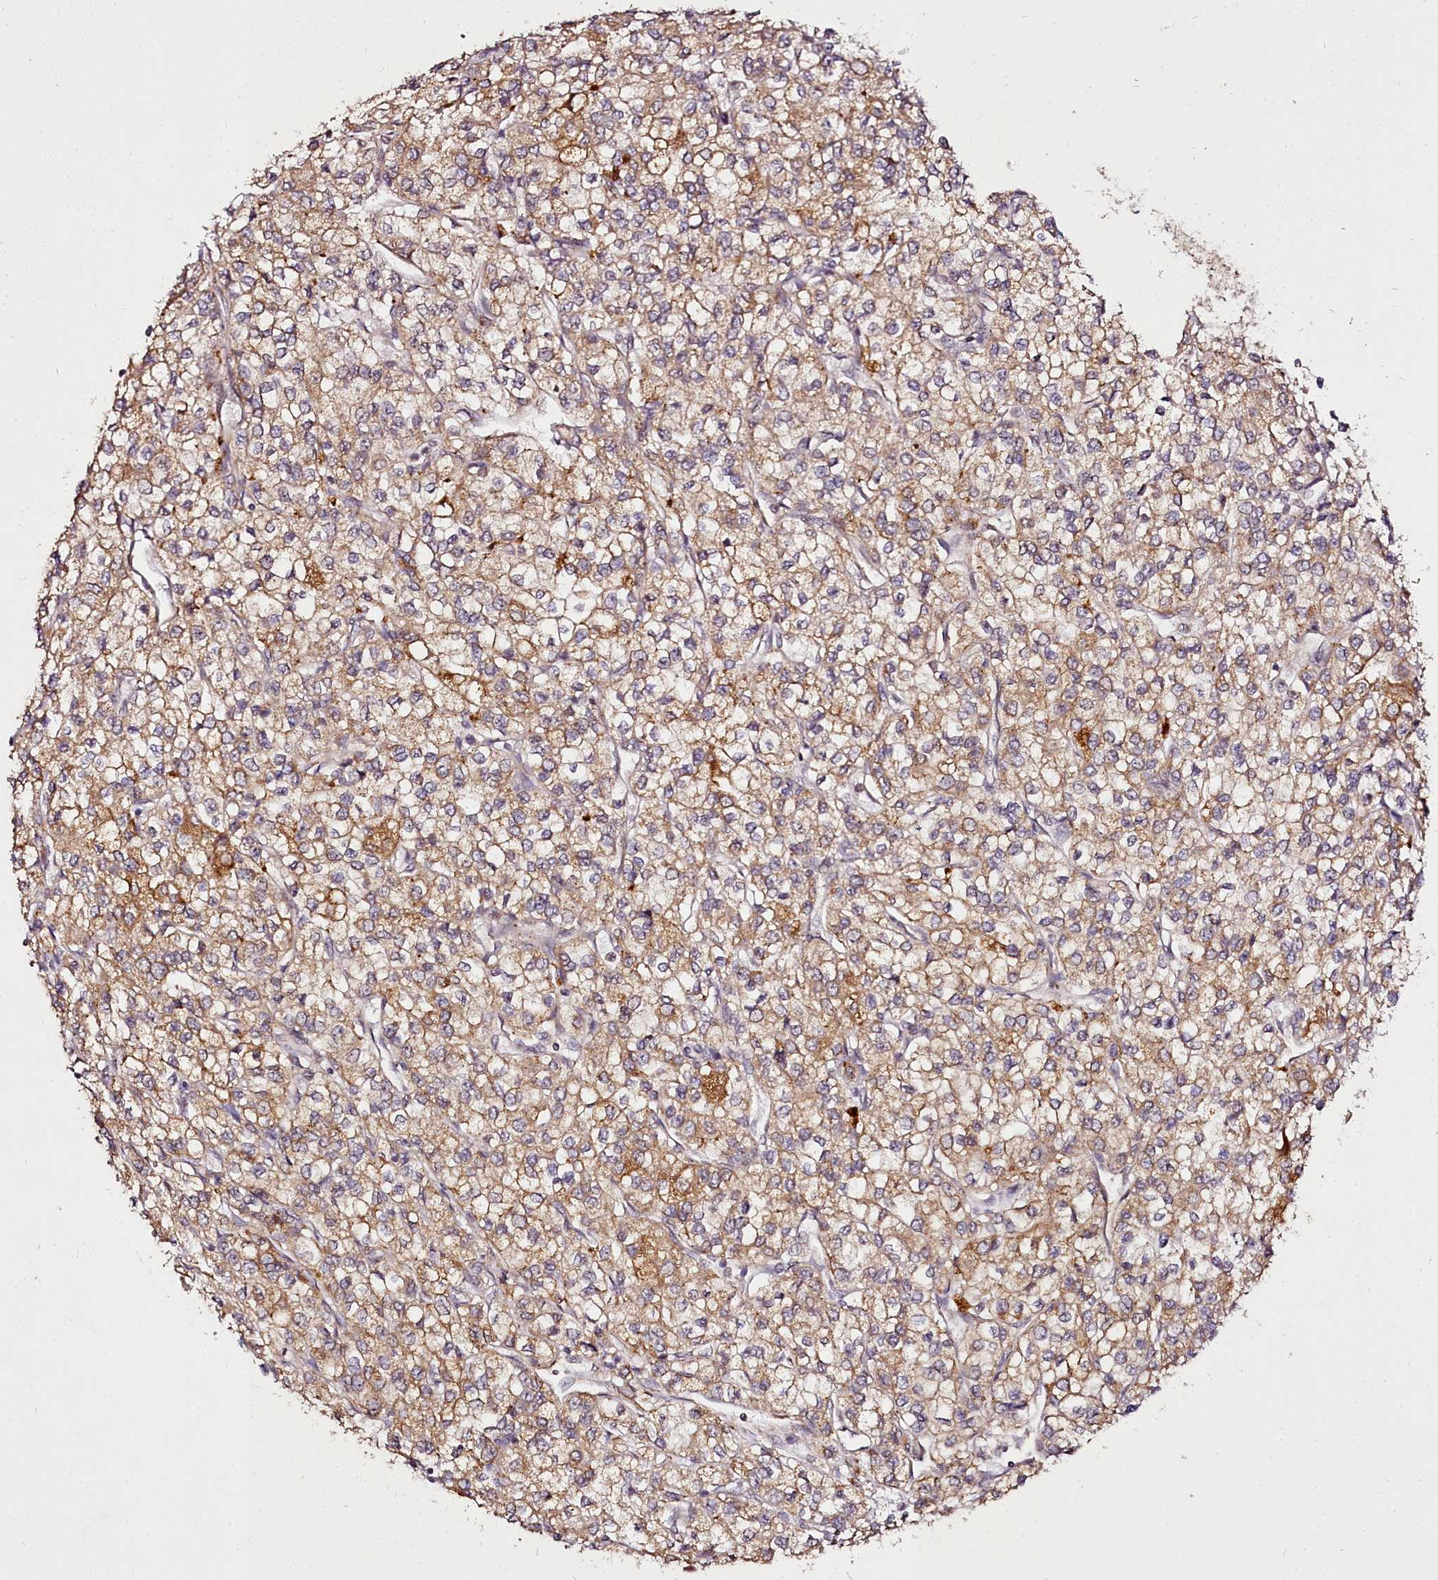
{"staining": {"intensity": "moderate", "quantity": ">75%", "location": "cytoplasmic/membranous"}, "tissue": "renal cancer", "cell_type": "Tumor cells", "image_type": "cancer", "snomed": [{"axis": "morphology", "description": "Adenocarcinoma, NOS"}, {"axis": "topography", "description": "Kidney"}], "caption": "Protein analysis of renal cancer tissue reveals moderate cytoplasmic/membranous staining in approximately >75% of tumor cells.", "gene": "EDIL3", "patient": {"sex": "male", "age": 80}}